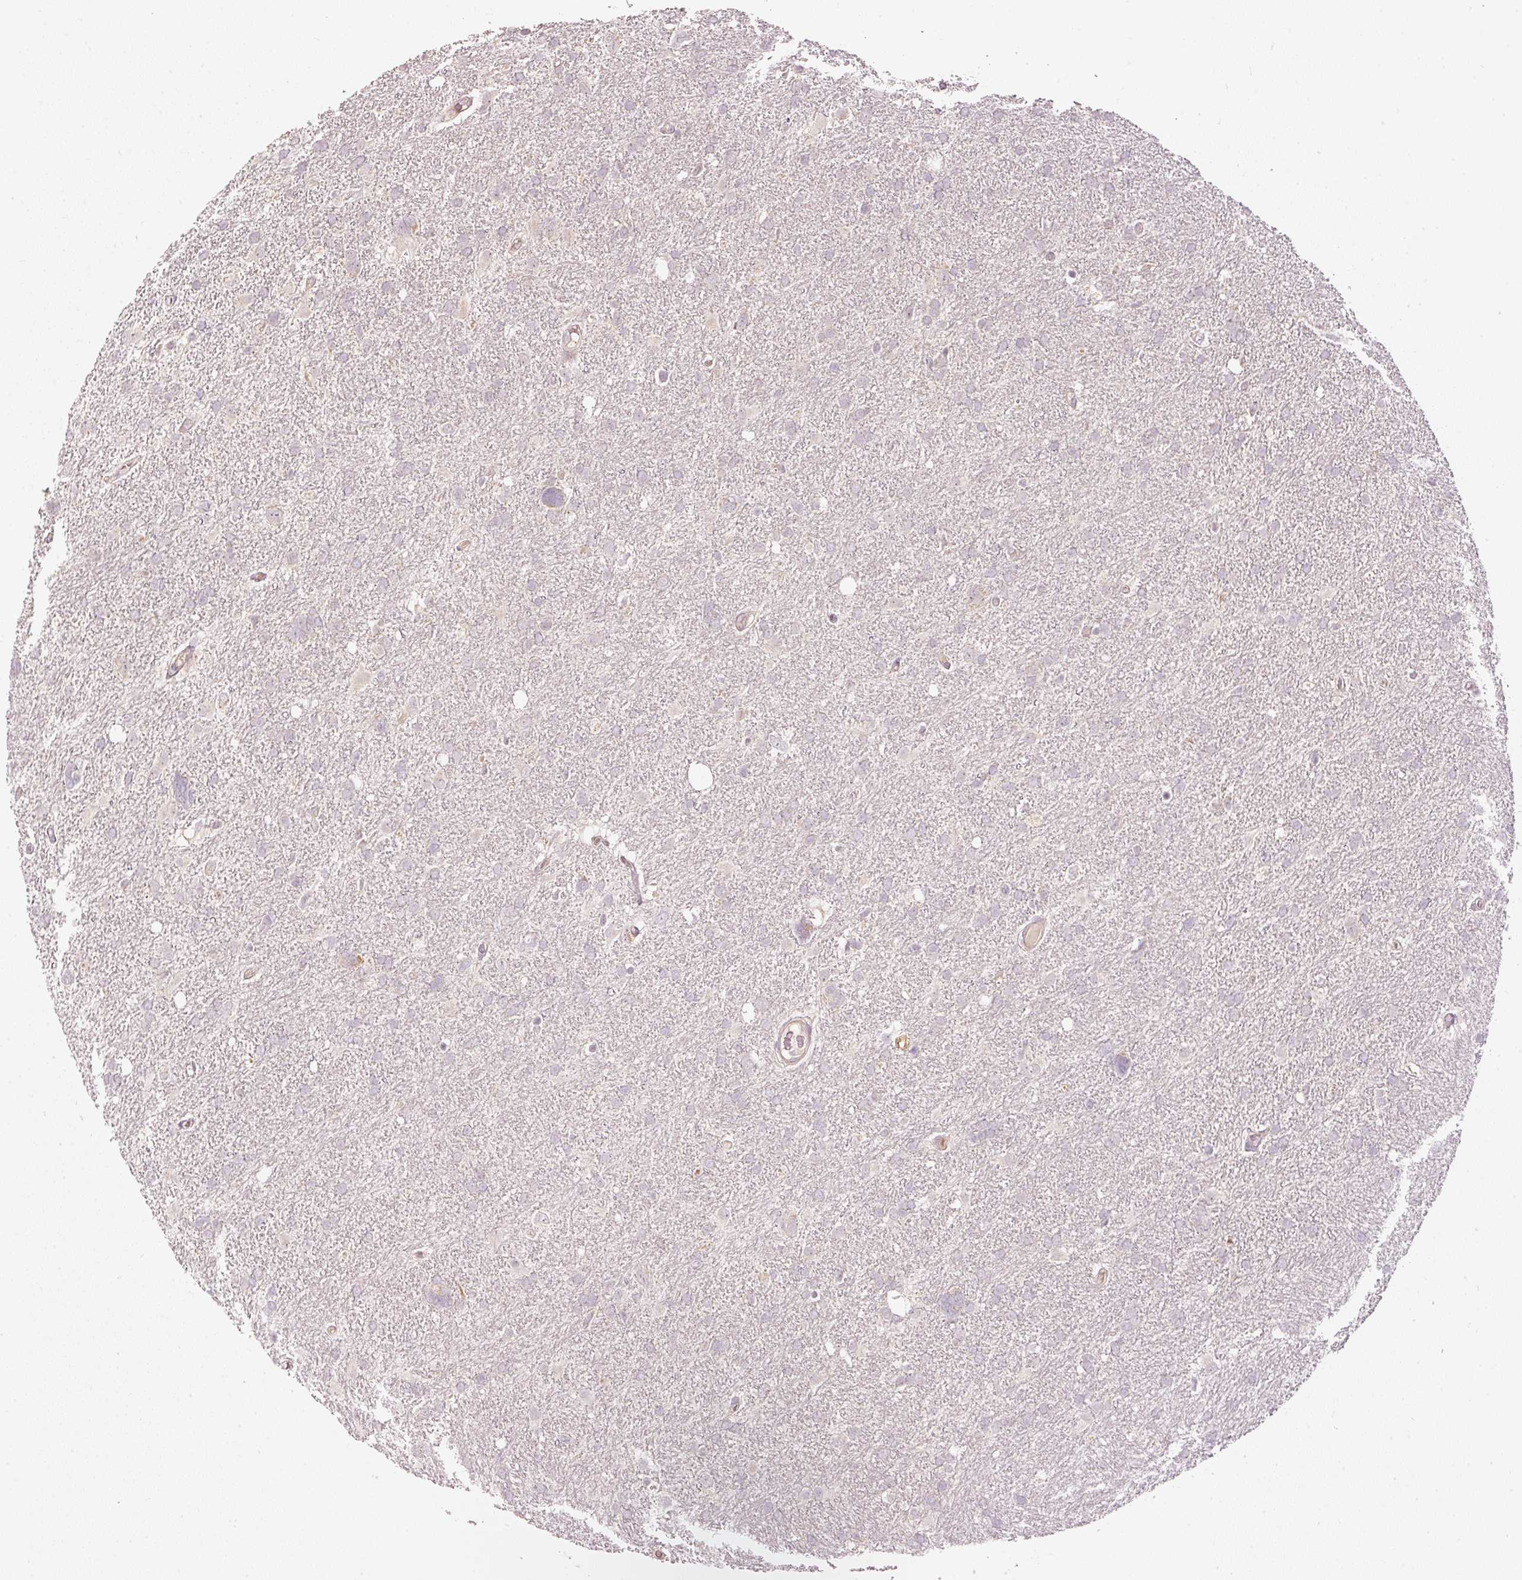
{"staining": {"intensity": "negative", "quantity": "none", "location": "none"}, "tissue": "glioma", "cell_type": "Tumor cells", "image_type": "cancer", "snomed": [{"axis": "morphology", "description": "Glioma, malignant, High grade"}, {"axis": "topography", "description": "Brain"}], "caption": "The image exhibits no staining of tumor cells in glioma. Nuclei are stained in blue.", "gene": "CDC20B", "patient": {"sex": "male", "age": 61}}